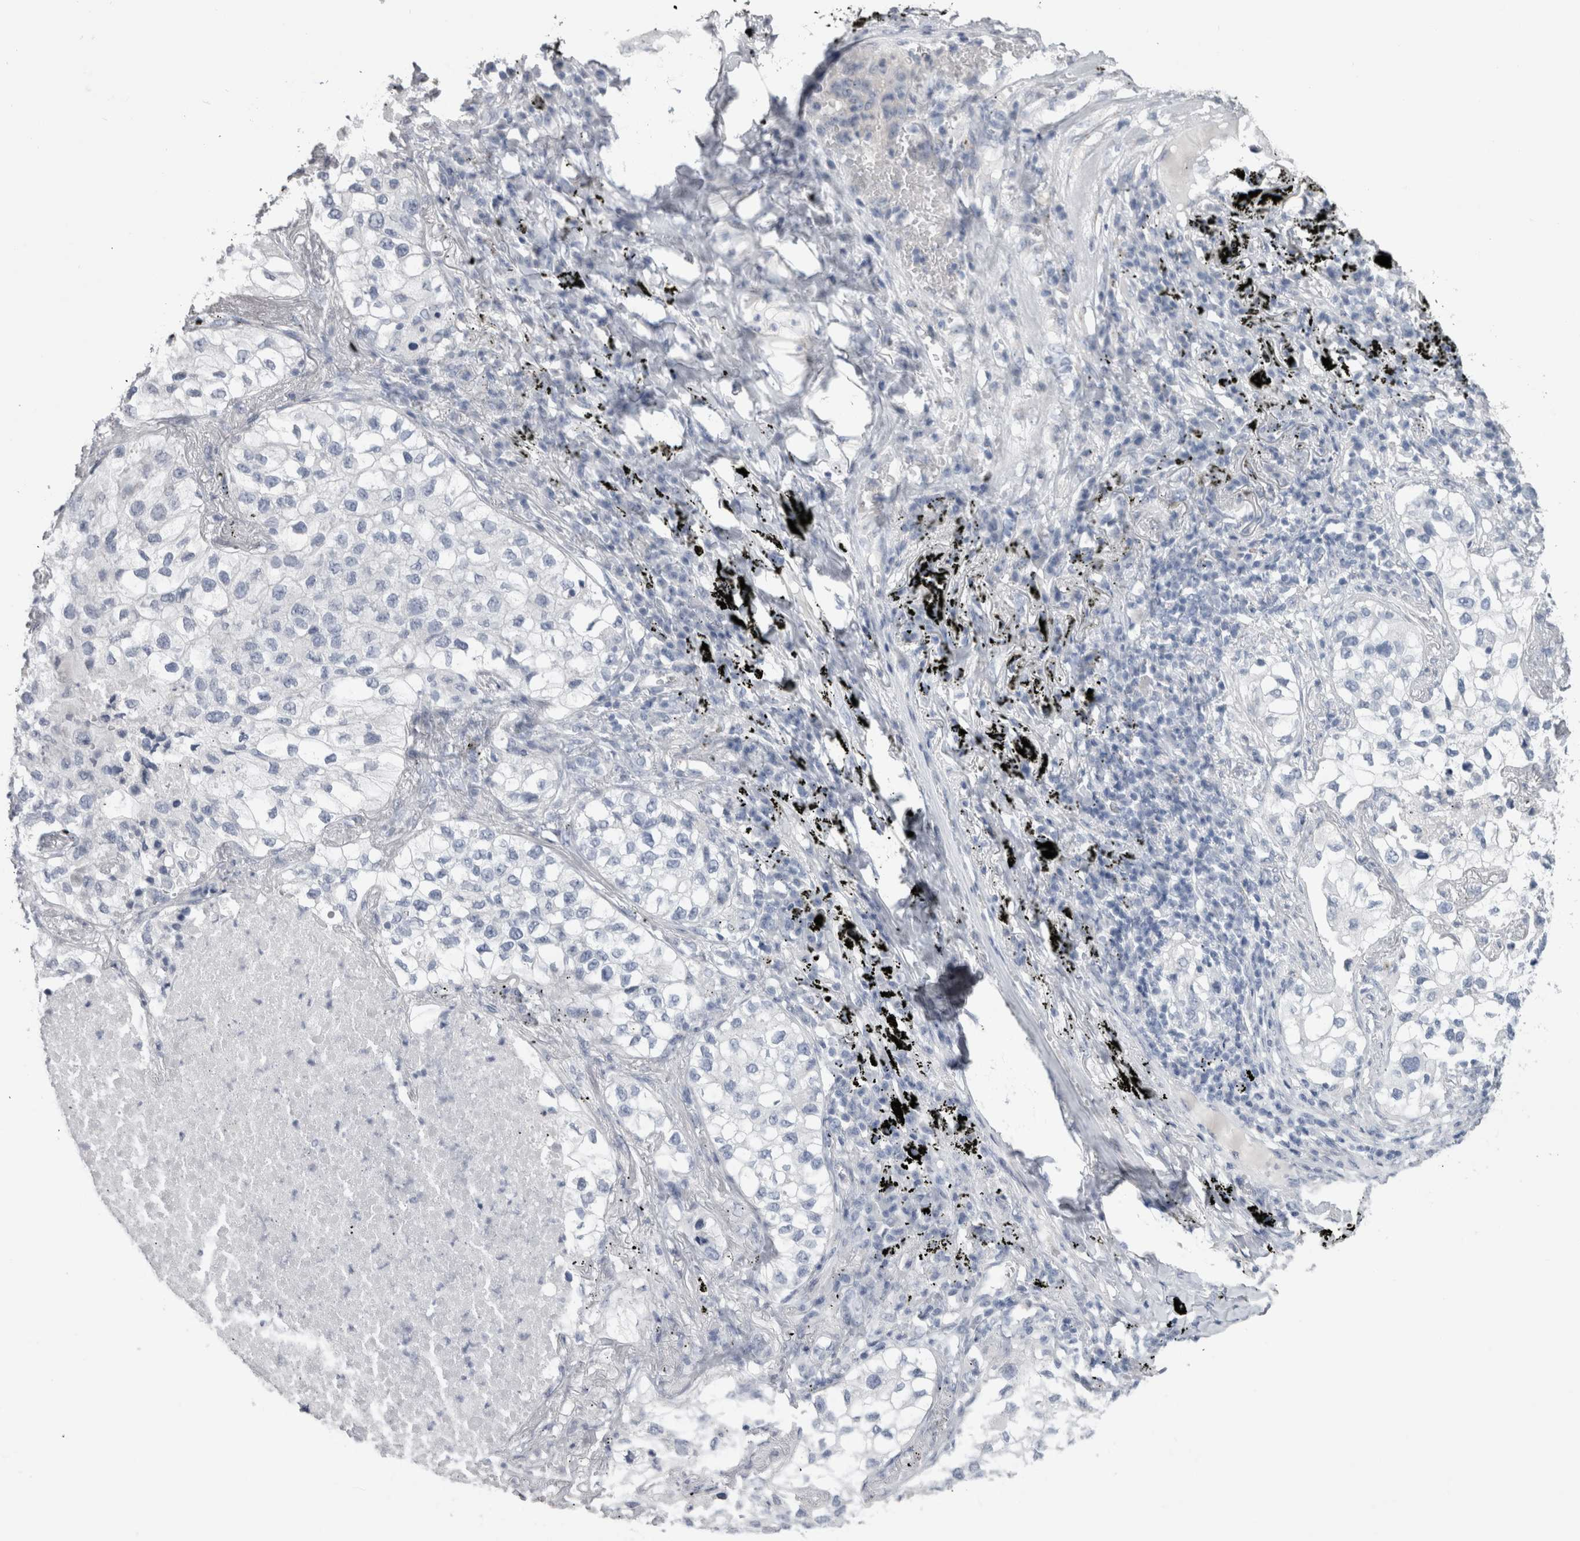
{"staining": {"intensity": "negative", "quantity": "none", "location": "none"}, "tissue": "lung cancer", "cell_type": "Tumor cells", "image_type": "cancer", "snomed": [{"axis": "morphology", "description": "Adenocarcinoma, NOS"}, {"axis": "topography", "description": "Lung"}], "caption": "Immunohistochemical staining of human lung cancer (adenocarcinoma) exhibits no significant expression in tumor cells. The staining was performed using DAB to visualize the protein expression in brown, while the nuclei were stained in blue with hematoxylin (Magnification: 20x).", "gene": "MSMB", "patient": {"sex": "male", "age": 63}}